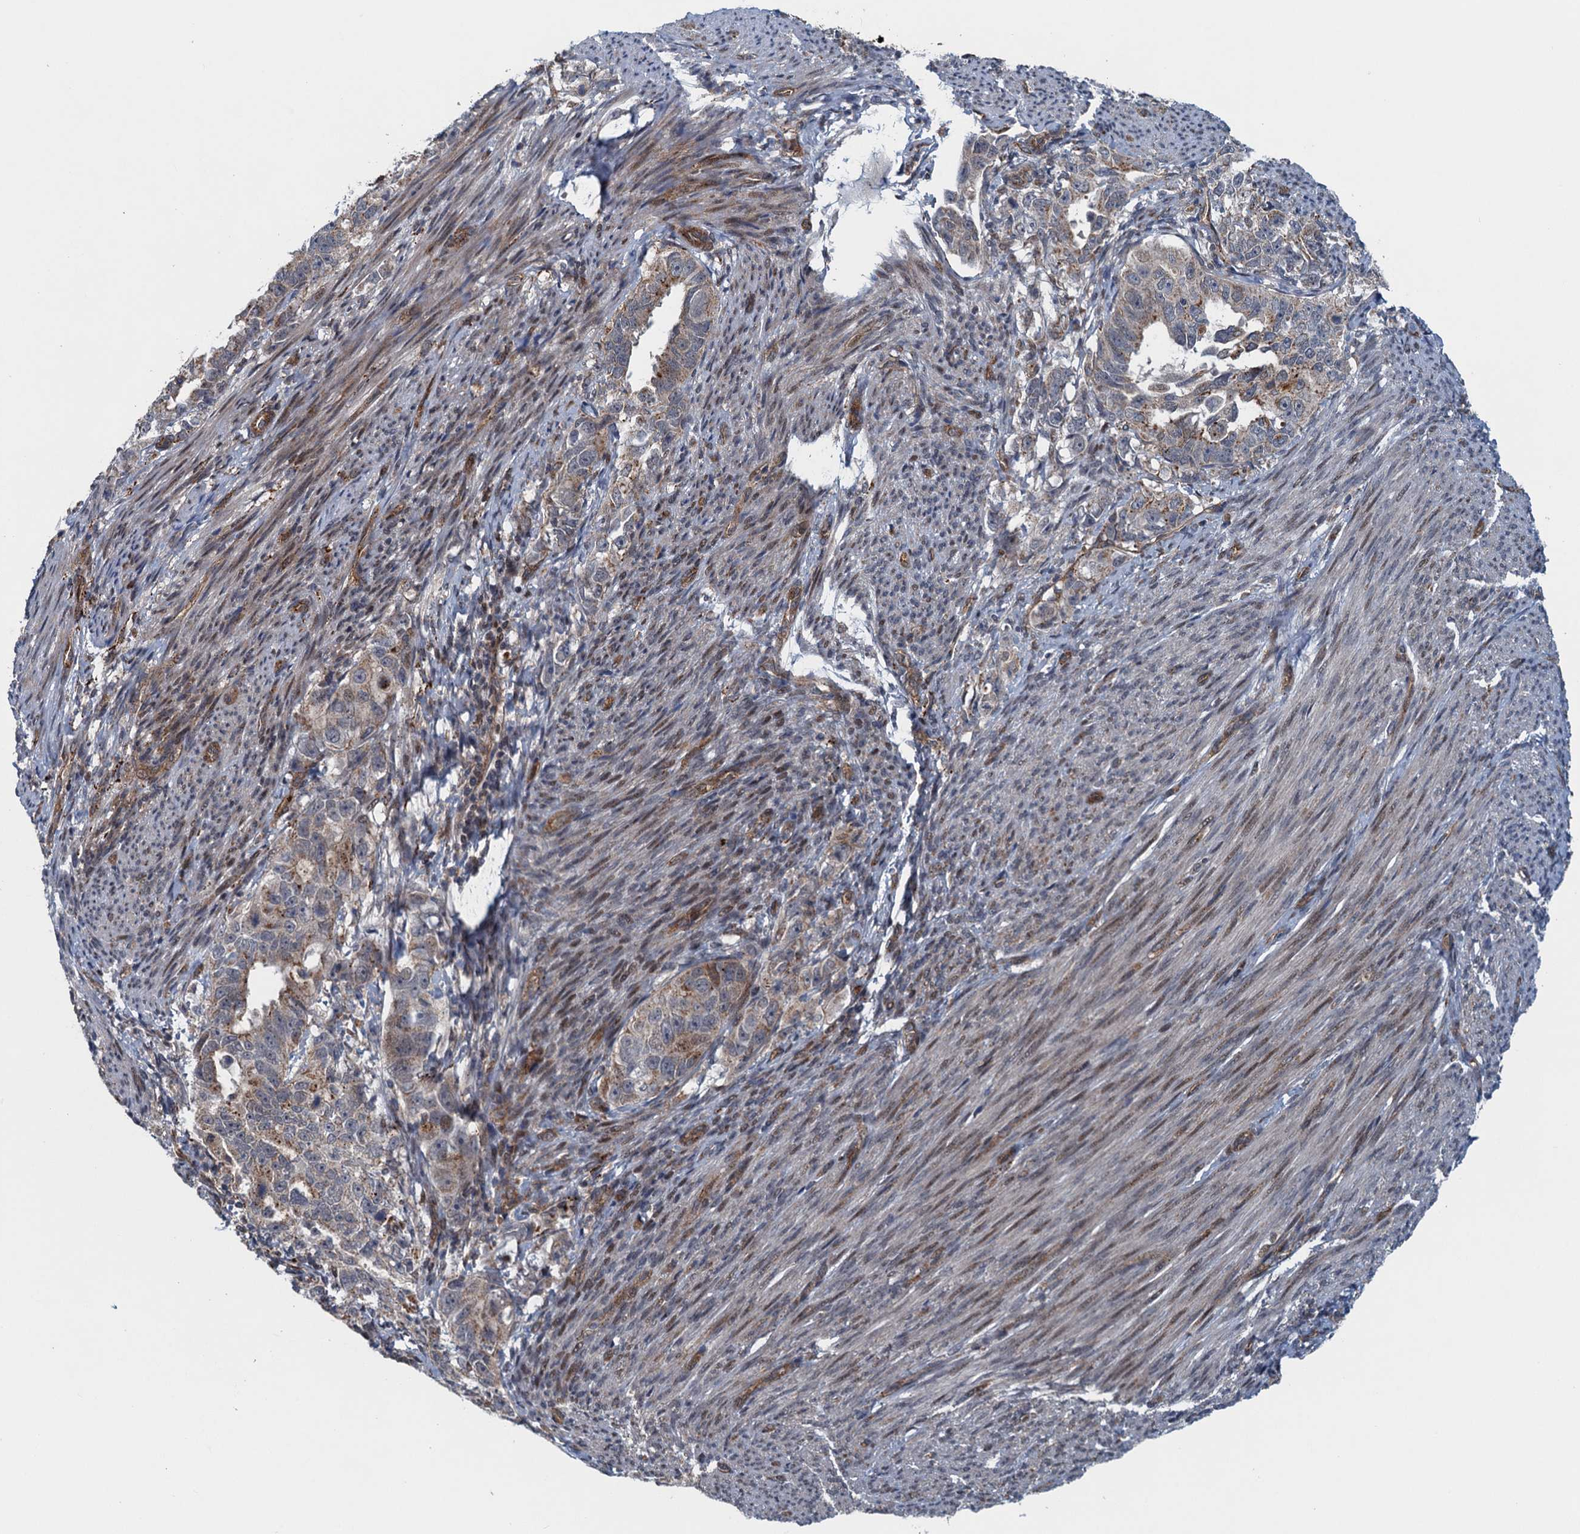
{"staining": {"intensity": "weak", "quantity": "<25%", "location": "cytoplasmic/membranous"}, "tissue": "endometrial cancer", "cell_type": "Tumor cells", "image_type": "cancer", "snomed": [{"axis": "morphology", "description": "Adenocarcinoma, NOS"}, {"axis": "topography", "description": "Endometrium"}], "caption": "Protein analysis of adenocarcinoma (endometrial) demonstrates no significant positivity in tumor cells.", "gene": "NLRP10", "patient": {"sex": "female", "age": 65}}